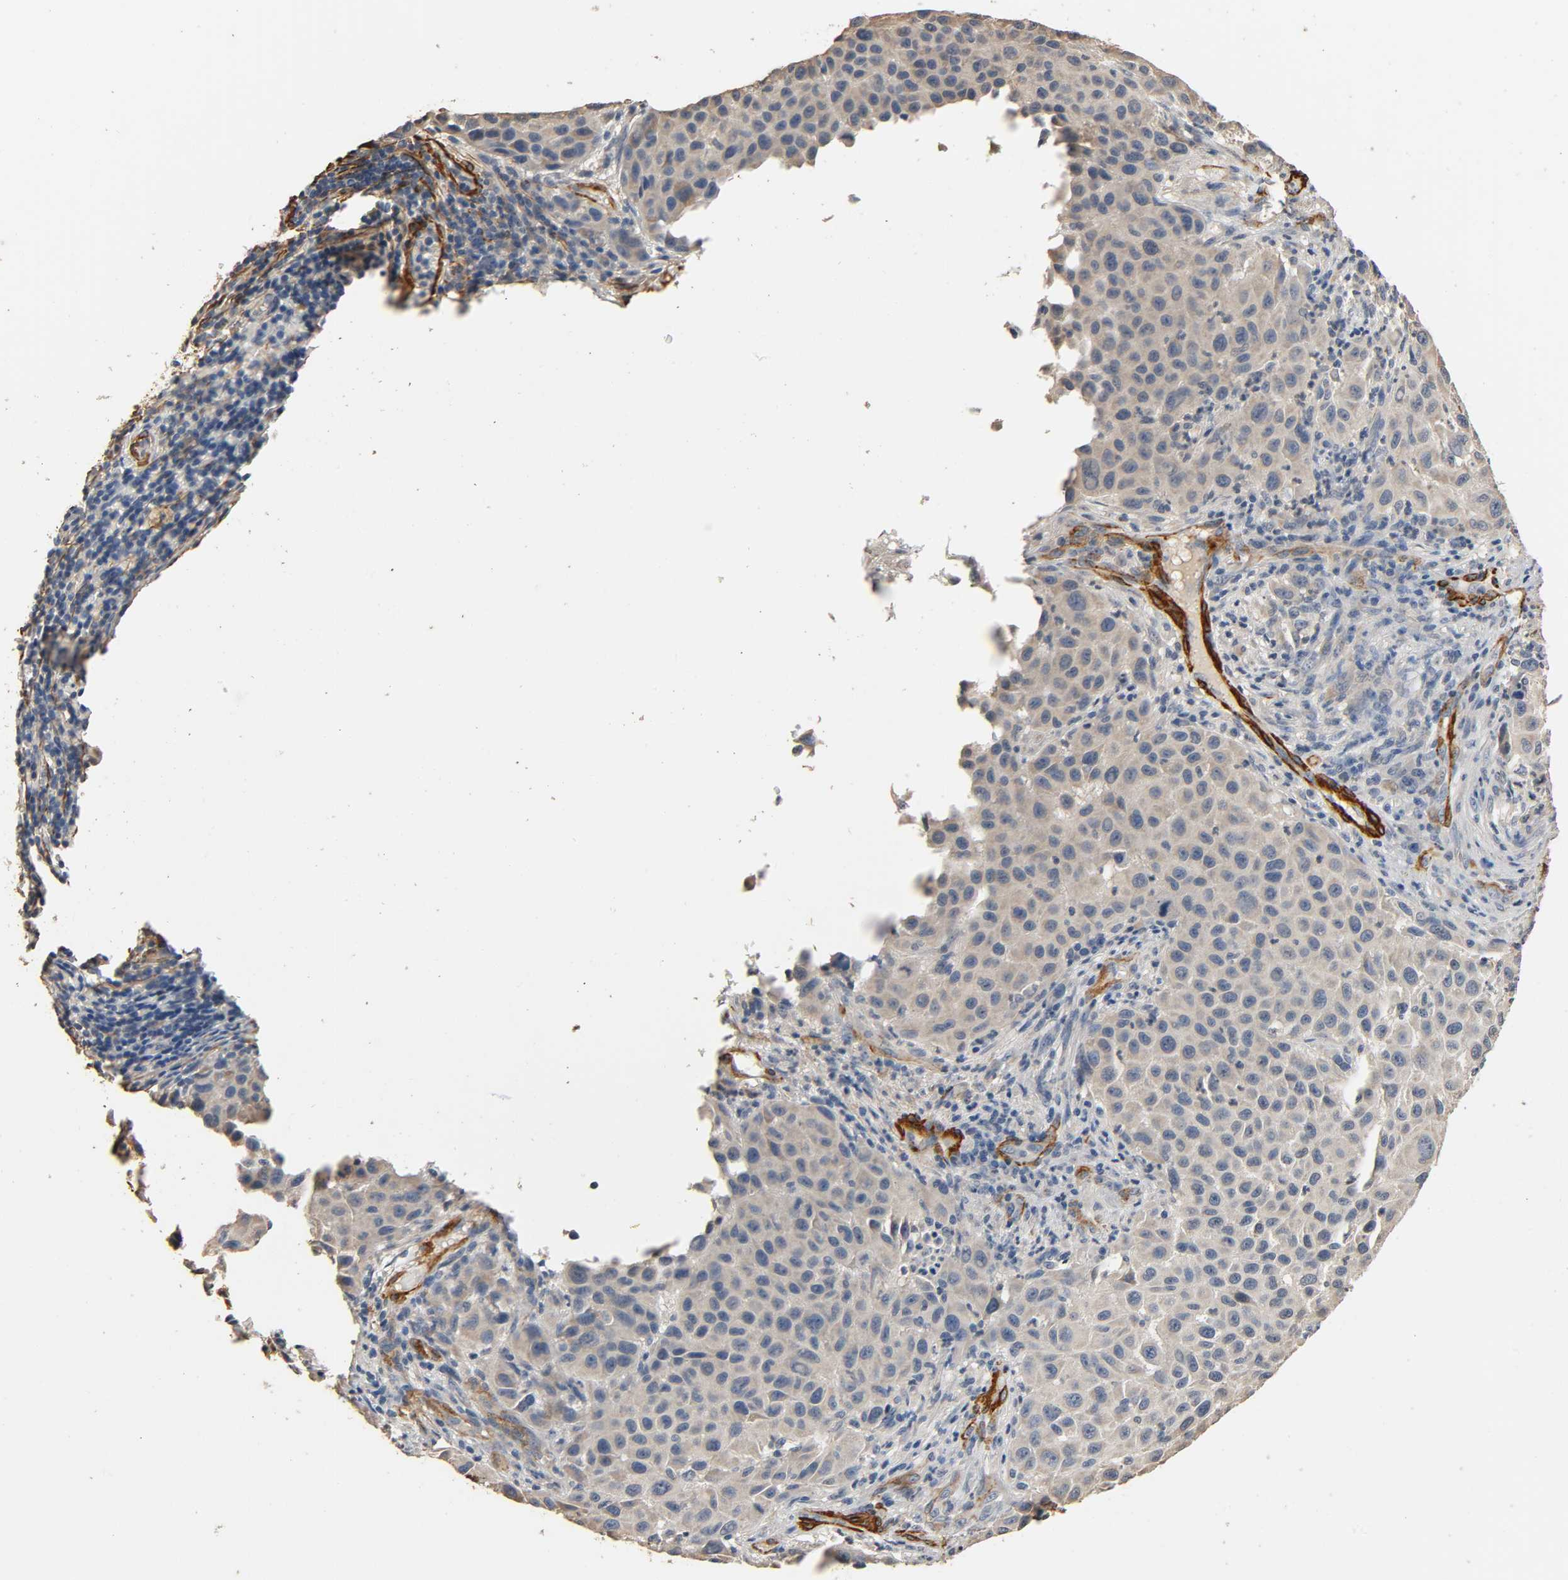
{"staining": {"intensity": "weak", "quantity": ">75%", "location": "cytoplasmic/membranous"}, "tissue": "melanoma", "cell_type": "Tumor cells", "image_type": "cancer", "snomed": [{"axis": "morphology", "description": "Malignant melanoma, Metastatic site"}, {"axis": "topography", "description": "Lymph node"}], "caption": "This image displays immunohistochemistry (IHC) staining of melanoma, with low weak cytoplasmic/membranous positivity in approximately >75% of tumor cells.", "gene": "GSTA3", "patient": {"sex": "male", "age": 61}}